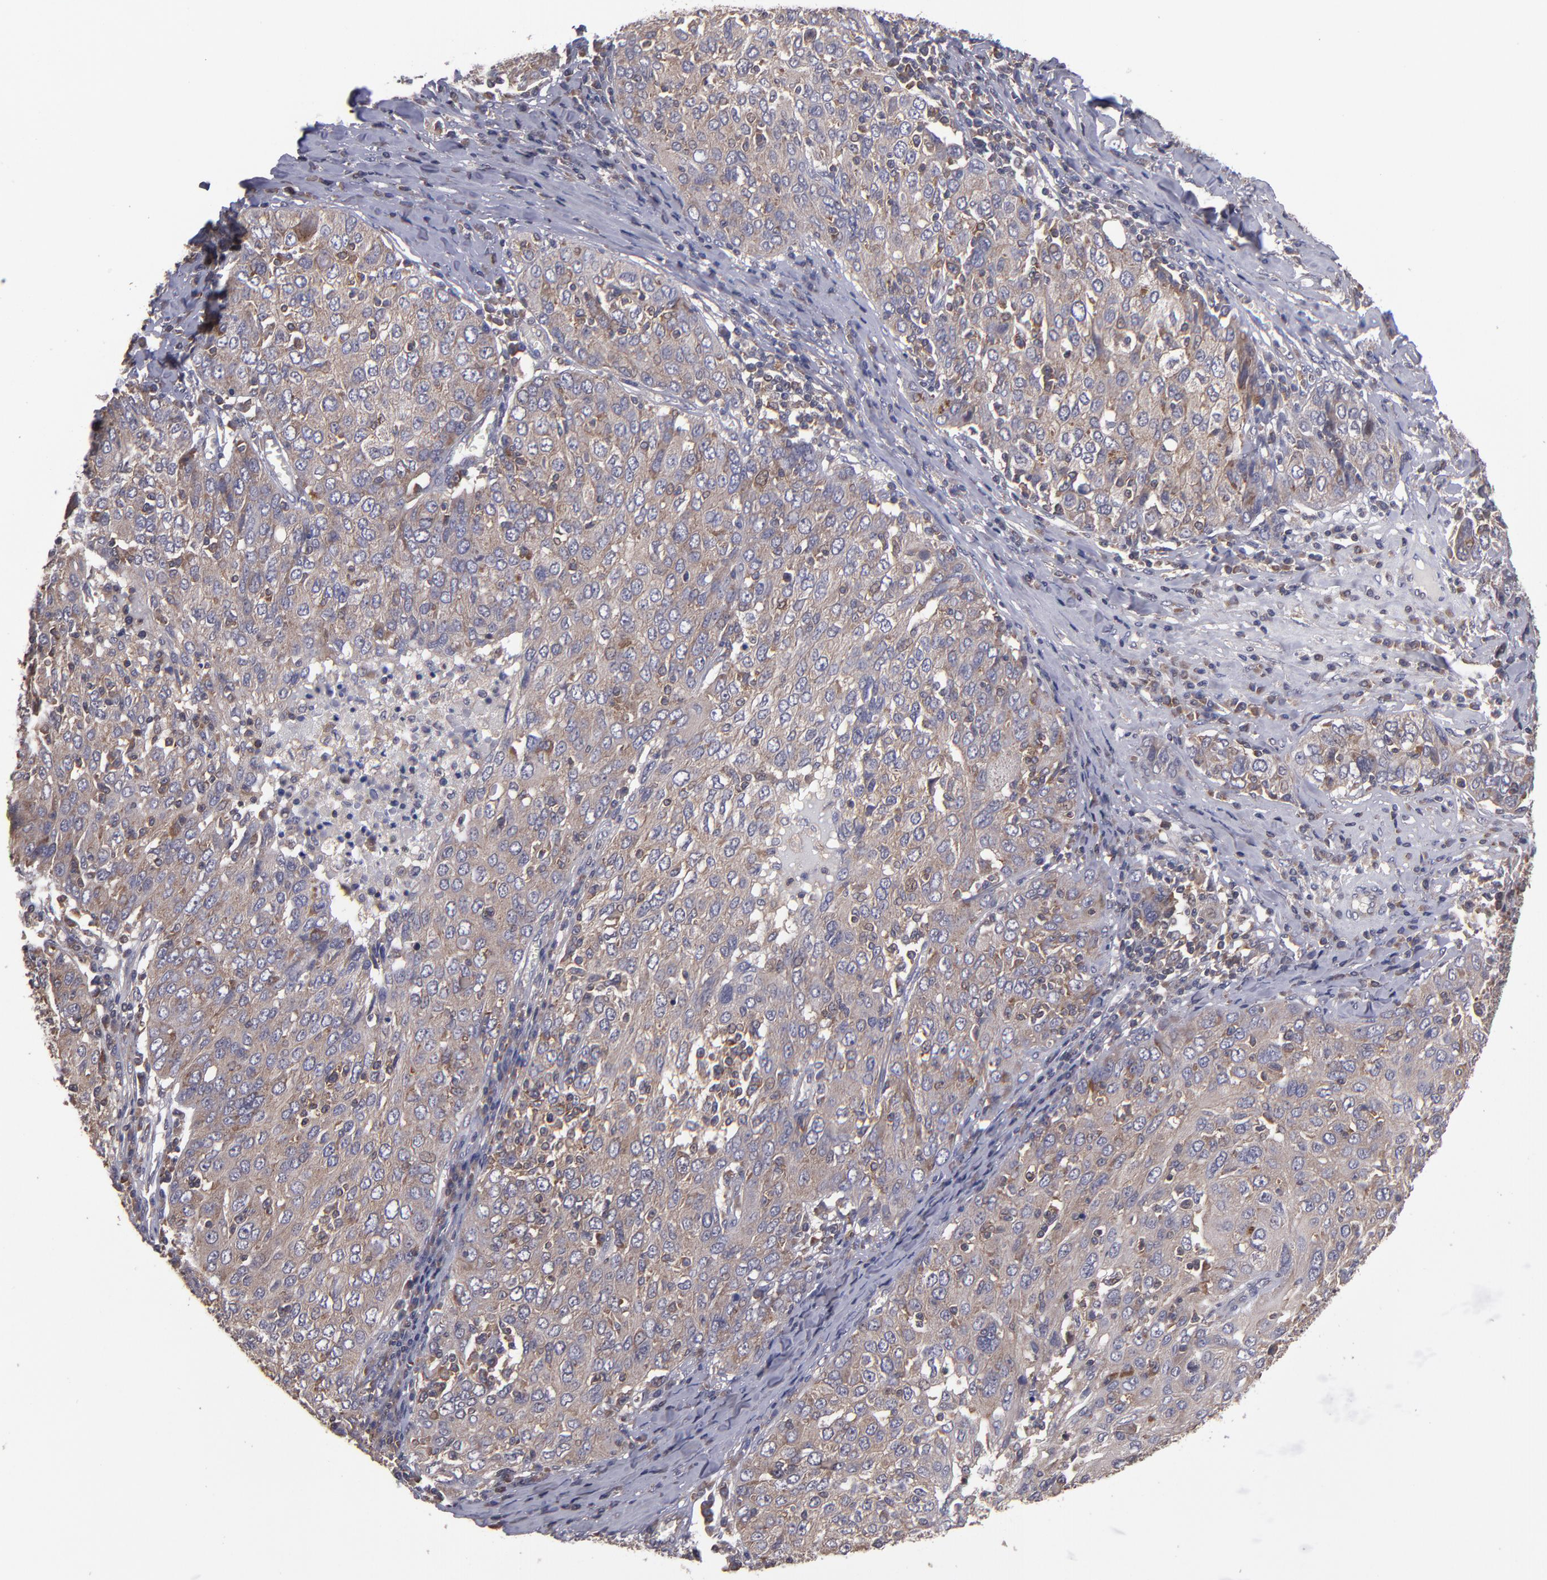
{"staining": {"intensity": "weak", "quantity": ">75%", "location": "cytoplasmic/membranous"}, "tissue": "ovarian cancer", "cell_type": "Tumor cells", "image_type": "cancer", "snomed": [{"axis": "morphology", "description": "Carcinoma, endometroid"}, {"axis": "topography", "description": "Ovary"}], "caption": "Endometroid carcinoma (ovarian) stained with a brown dye exhibits weak cytoplasmic/membranous positive staining in approximately >75% of tumor cells.", "gene": "NF2", "patient": {"sex": "female", "age": 50}}